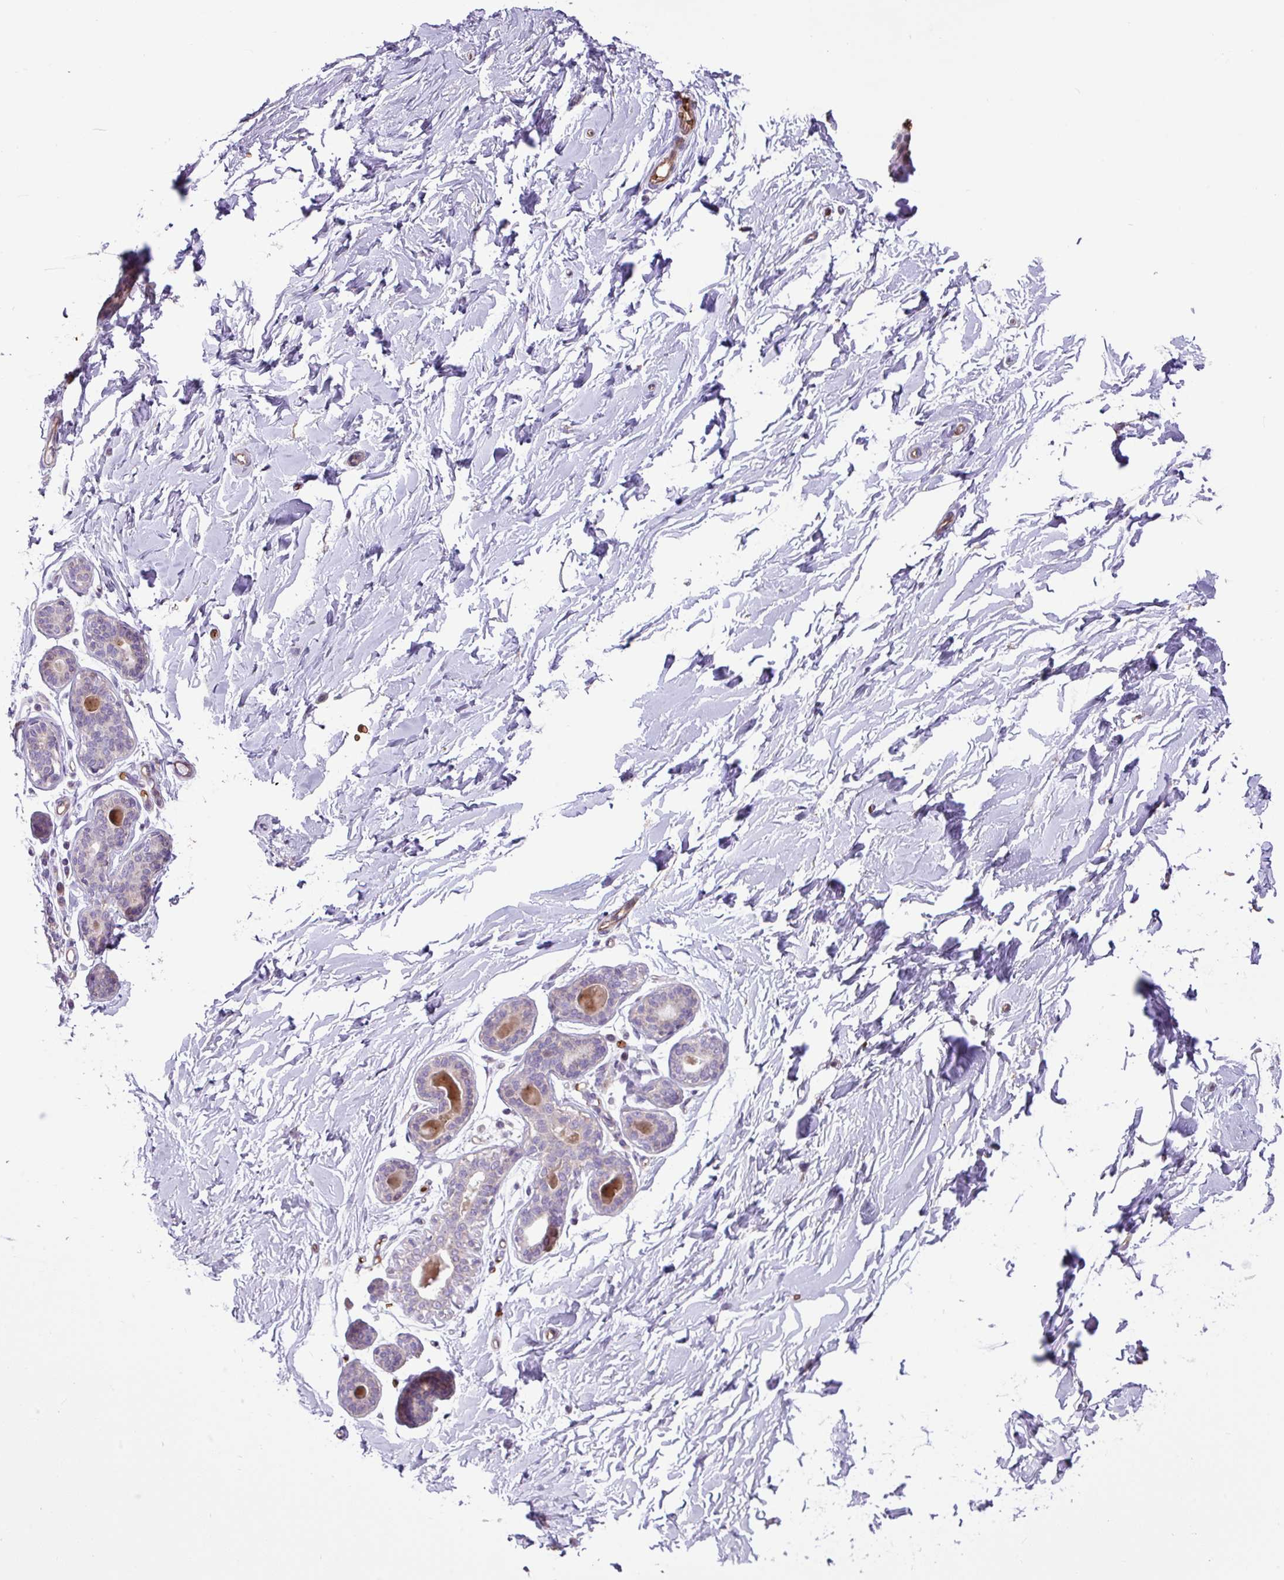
{"staining": {"intensity": "negative", "quantity": "none", "location": "none"}, "tissue": "breast", "cell_type": "Adipocytes", "image_type": "normal", "snomed": [{"axis": "morphology", "description": "Normal tissue, NOS"}, {"axis": "topography", "description": "Breast"}], "caption": "A high-resolution image shows IHC staining of normal breast, which reveals no significant positivity in adipocytes. (Brightfield microscopy of DAB (3,3'-diaminobenzidine) immunohistochemistry at high magnification).", "gene": "RAD21L1", "patient": {"sex": "female", "age": 23}}